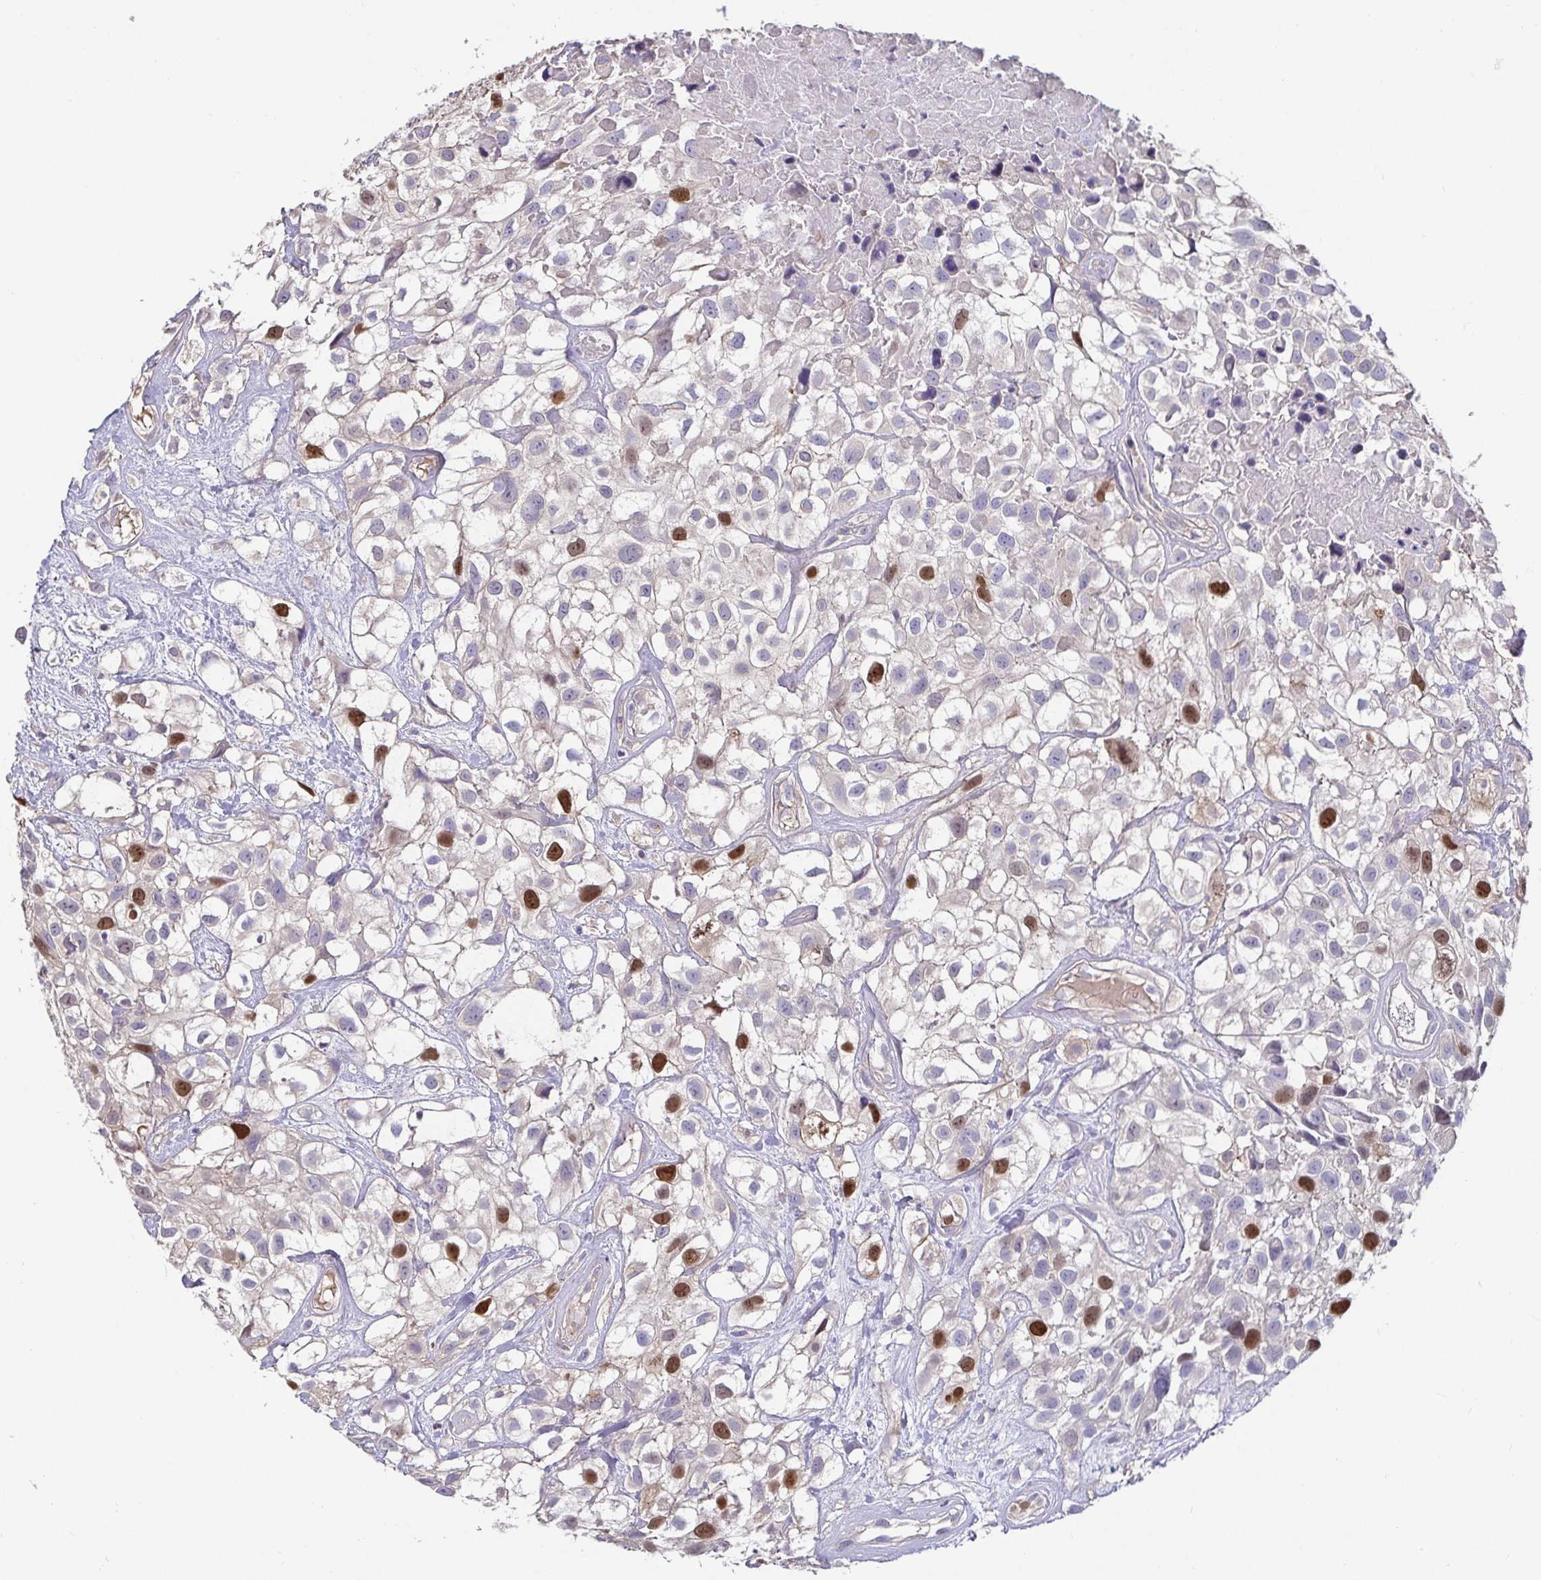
{"staining": {"intensity": "strong", "quantity": "<25%", "location": "nuclear"}, "tissue": "urothelial cancer", "cell_type": "Tumor cells", "image_type": "cancer", "snomed": [{"axis": "morphology", "description": "Urothelial carcinoma, High grade"}, {"axis": "topography", "description": "Urinary bladder"}], "caption": "Protein expression analysis of human urothelial cancer reveals strong nuclear positivity in approximately <25% of tumor cells. Nuclei are stained in blue.", "gene": "ANLN", "patient": {"sex": "male", "age": 56}}